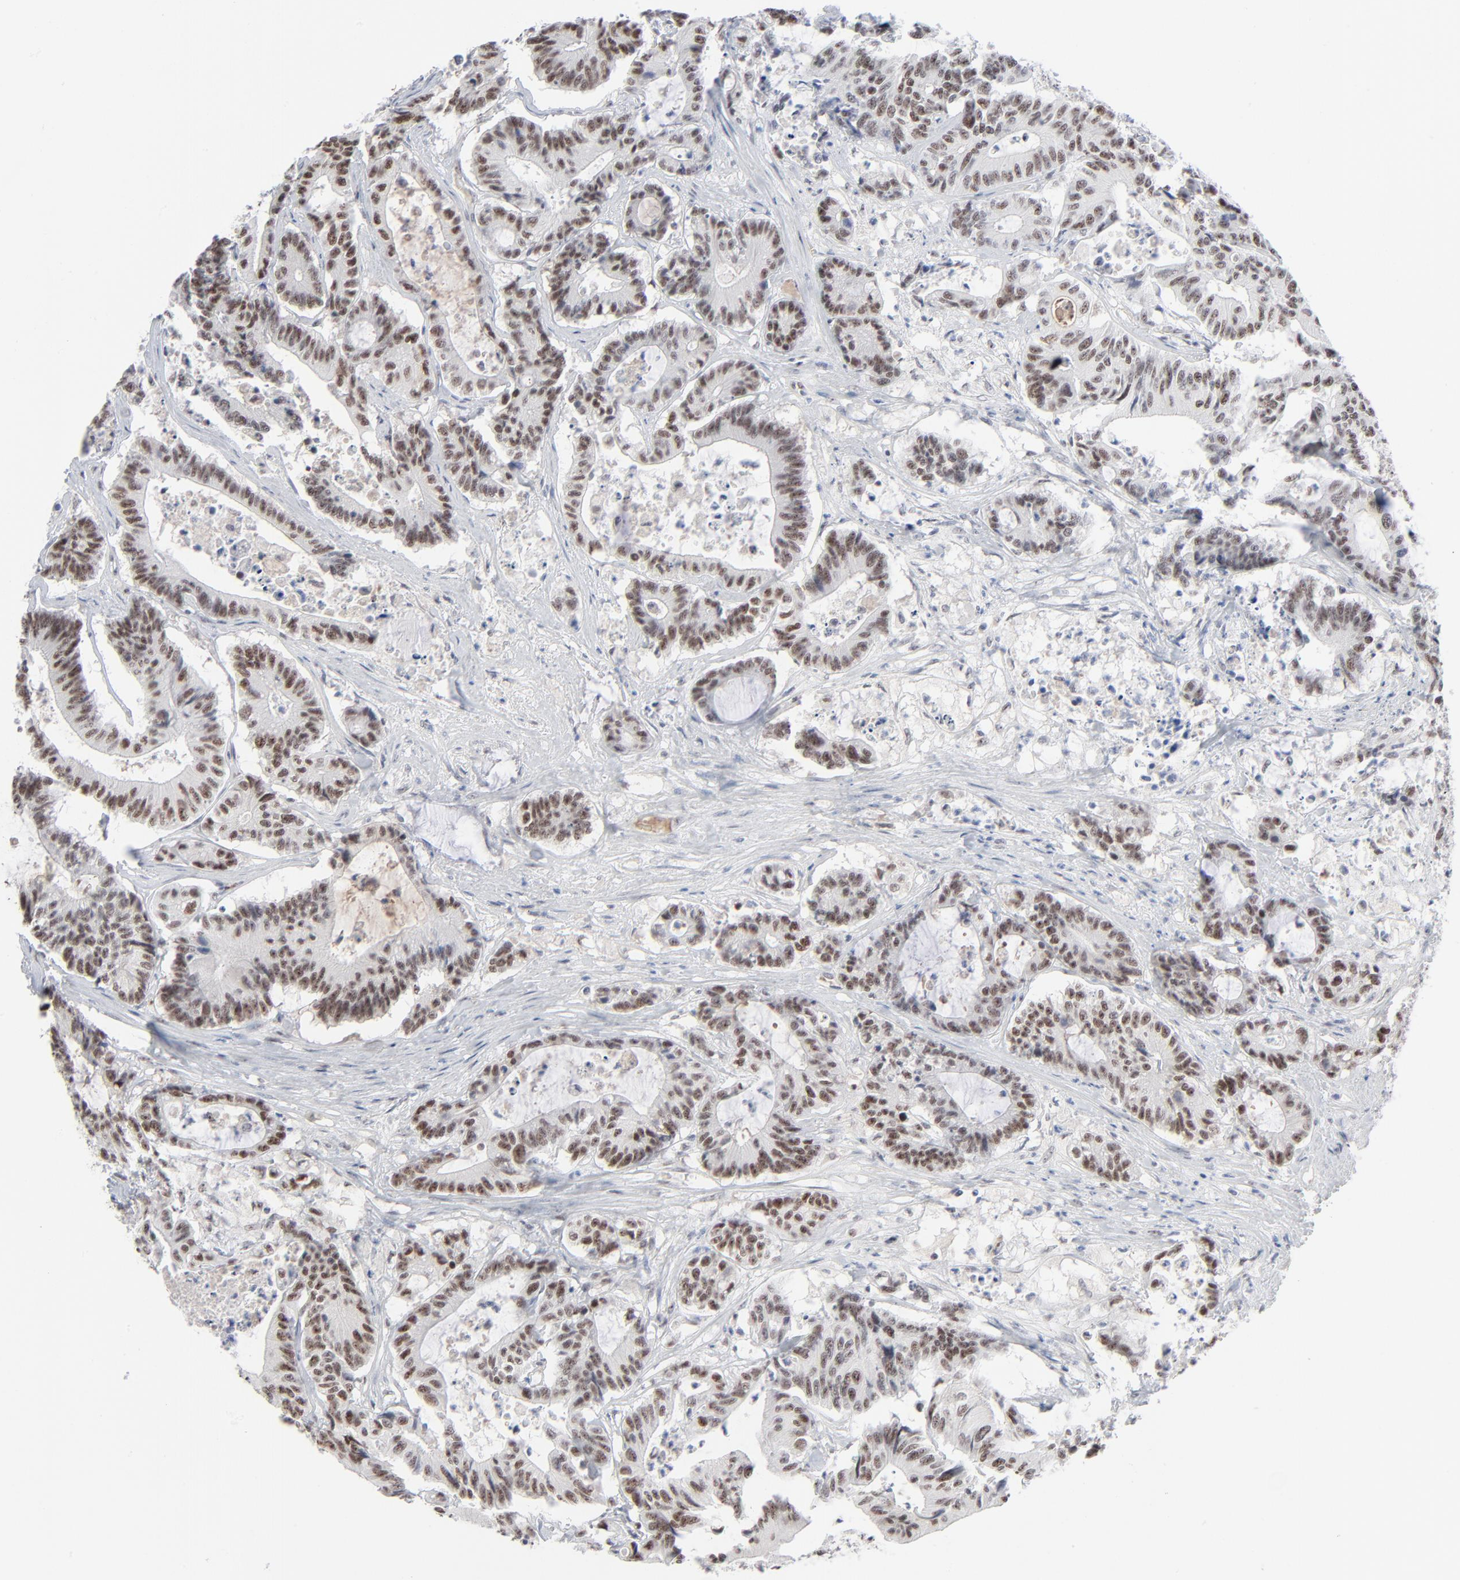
{"staining": {"intensity": "weak", "quantity": ">75%", "location": "nuclear"}, "tissue": "colorectal cancer", "cell_type": "Tumor cells", "image_type": "cancer", "snomed": [{"axis": "morphology", "description": "Adenocarcinoma, NOS"}, {"axis": "topography", "description": "Colon"}], "caption": "Immunohistochemical staining of human colorectal cancer shows low levels of weak nuclear positivity in approximately >75% of tumor cells.", "gene": "MPHOSPH6", "patient": {"sex": "female", "age": 84}}